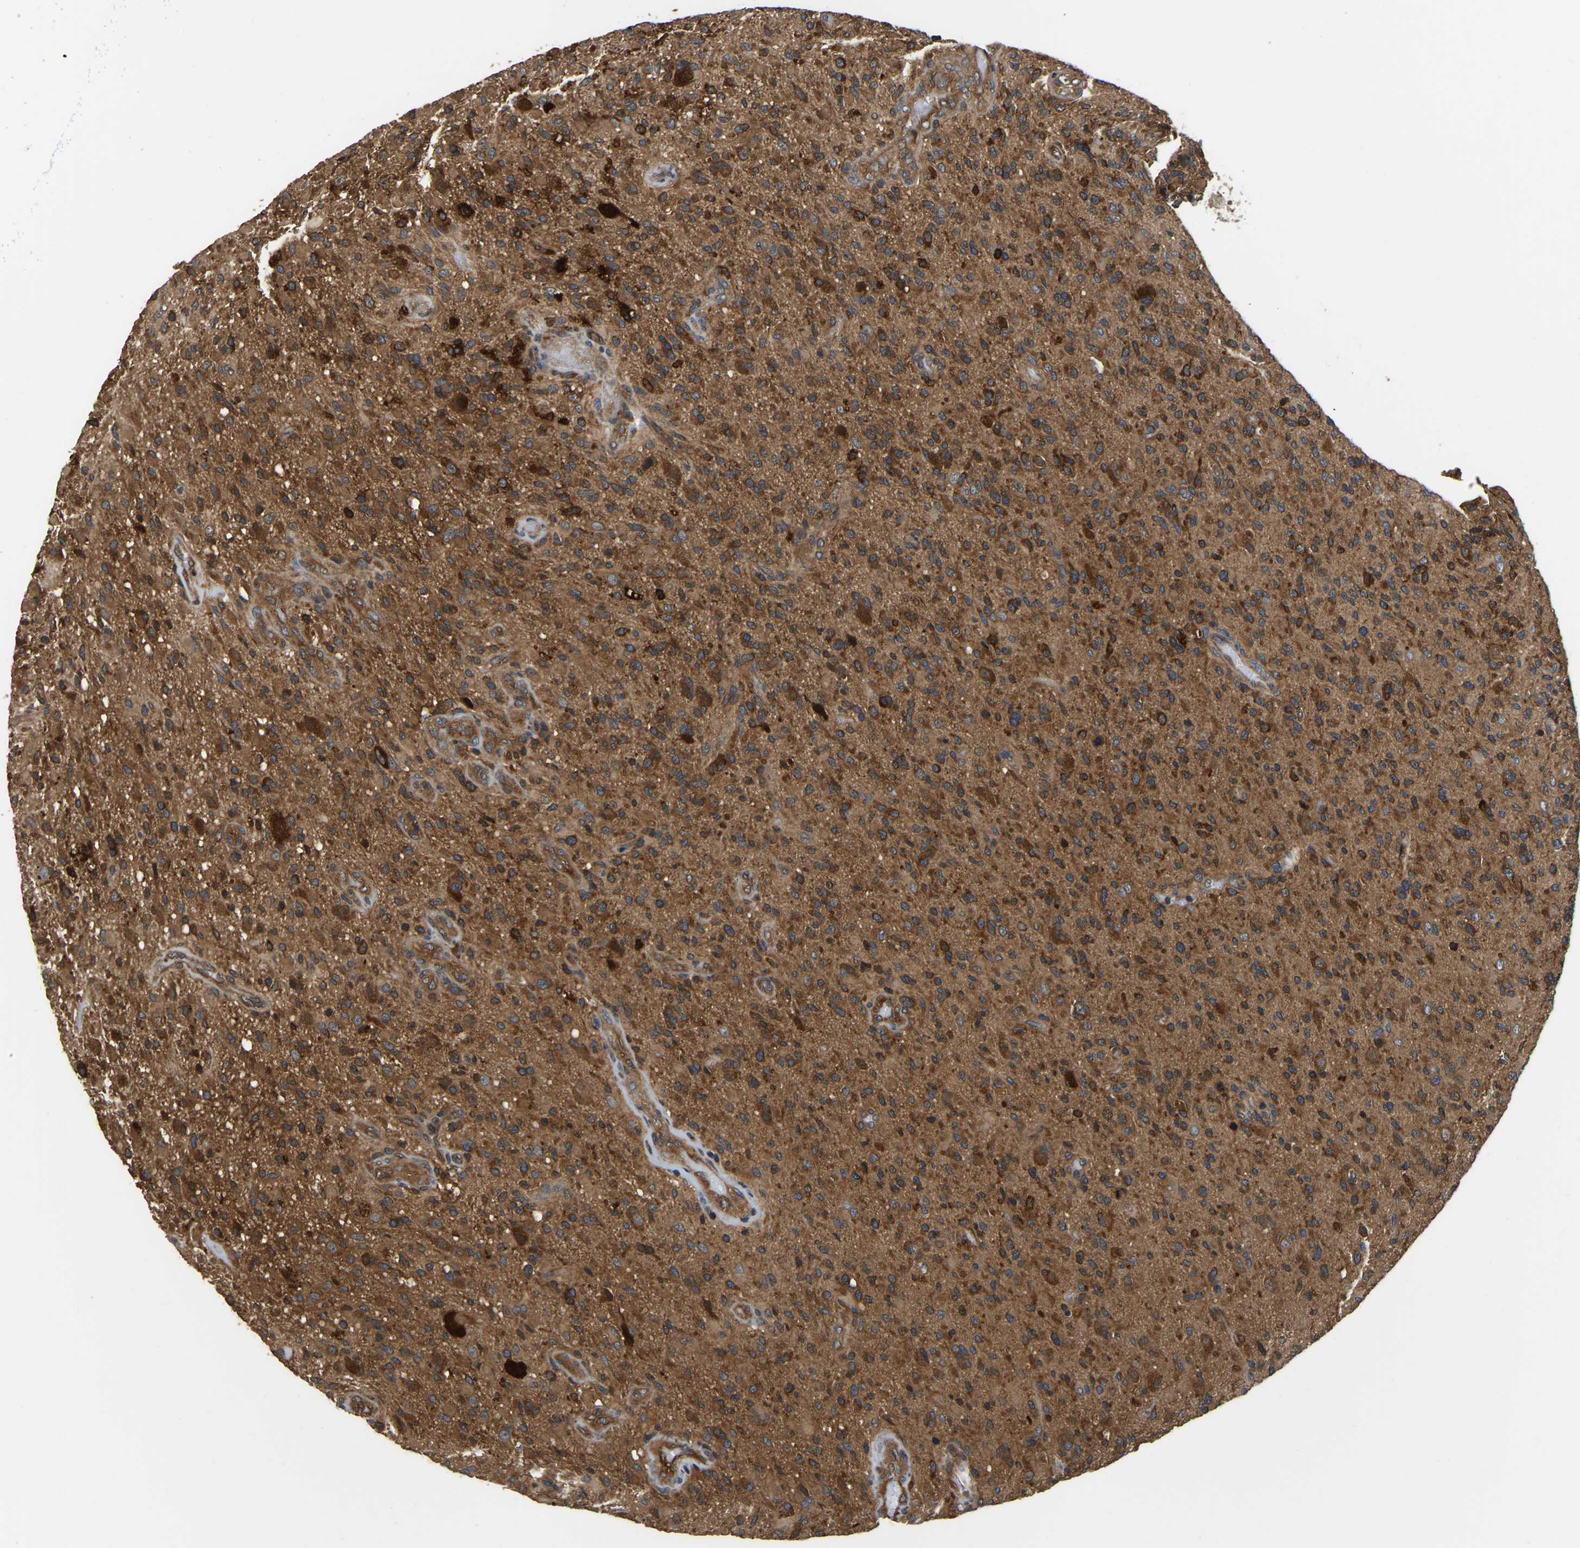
{"staining": {"intensity": "strong", "quantity": ">75%", "location": "cytoplasmic/membranous"}, "tissue": "glioma", "cell_type": "Tumor cells", "image_type": "cancer", "snomed": [{"axis": "morphology", "description": "Glioma, malignant, High grade"}, {"axis": "topography", "description": "Brain"}], "caption": "This image exhibits immunohistochemistry staining of malignant glioma (high-grade), with high strong cytoplasmic/membranous expression in about >75% of tumor cells.", "gene": "GARS1", "patient": {"sex": "male", "age": 71}}